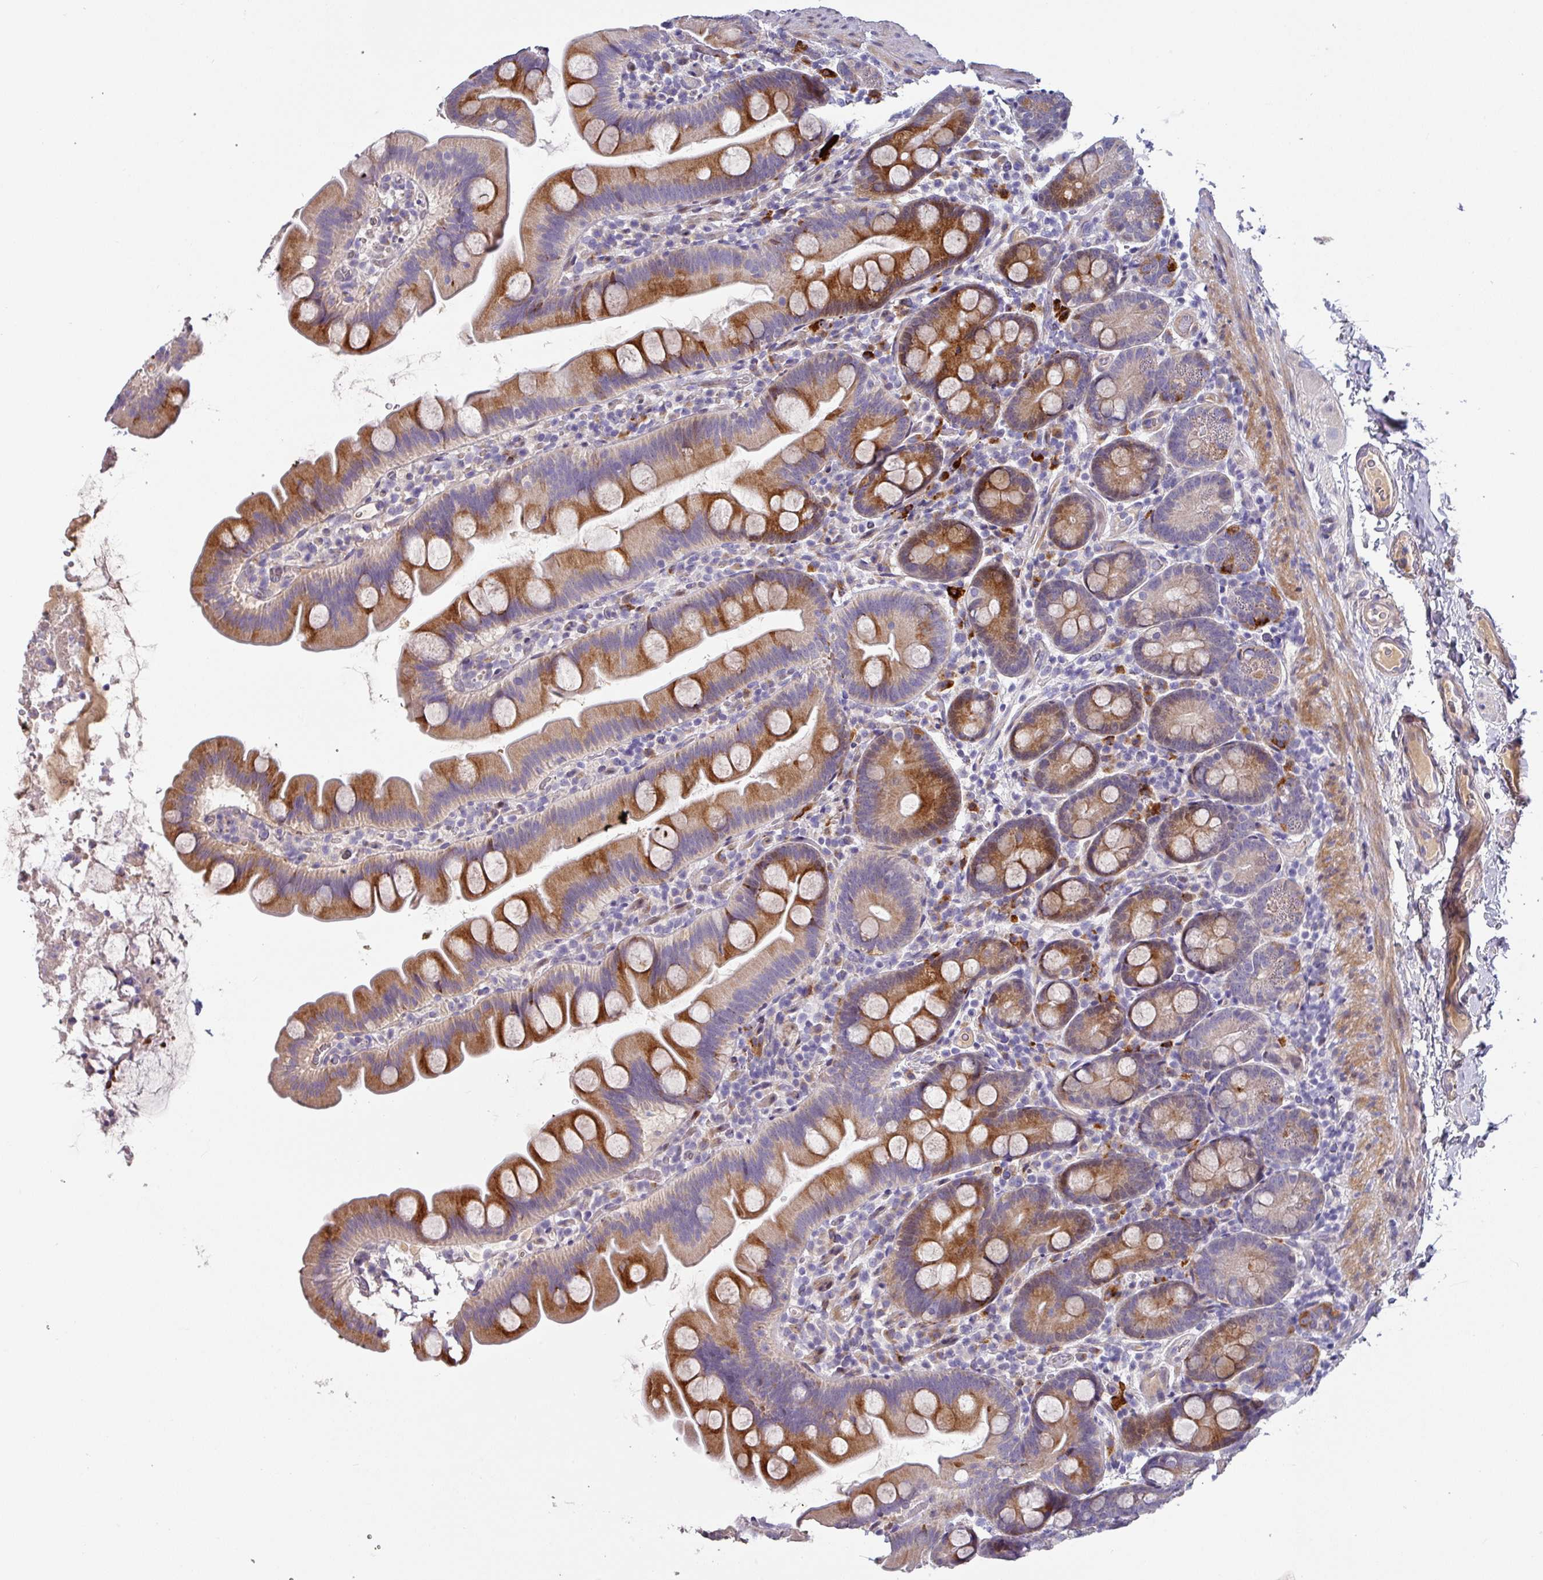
{"staining": {"intensity": "strong", "quantity": ">75%", "location": "cytoplasmic/membranous"}, "tissue": "small intestine", "cell_type": "Glandular cells", "image_type": "normal", "snomed": [{"axis": "morphology", "description": "Normal tissue, NOS"}, {"axis": "topography", "description": "Small intestine"}], "caption": "Immunohistochemical staining of benign human small intestine displays high levels of strong cytoplasmic/membranous expression in approximately >75% of glandular cells.", "gene": "KLHL3", "patient": {"sex": "female", "age": 68}}